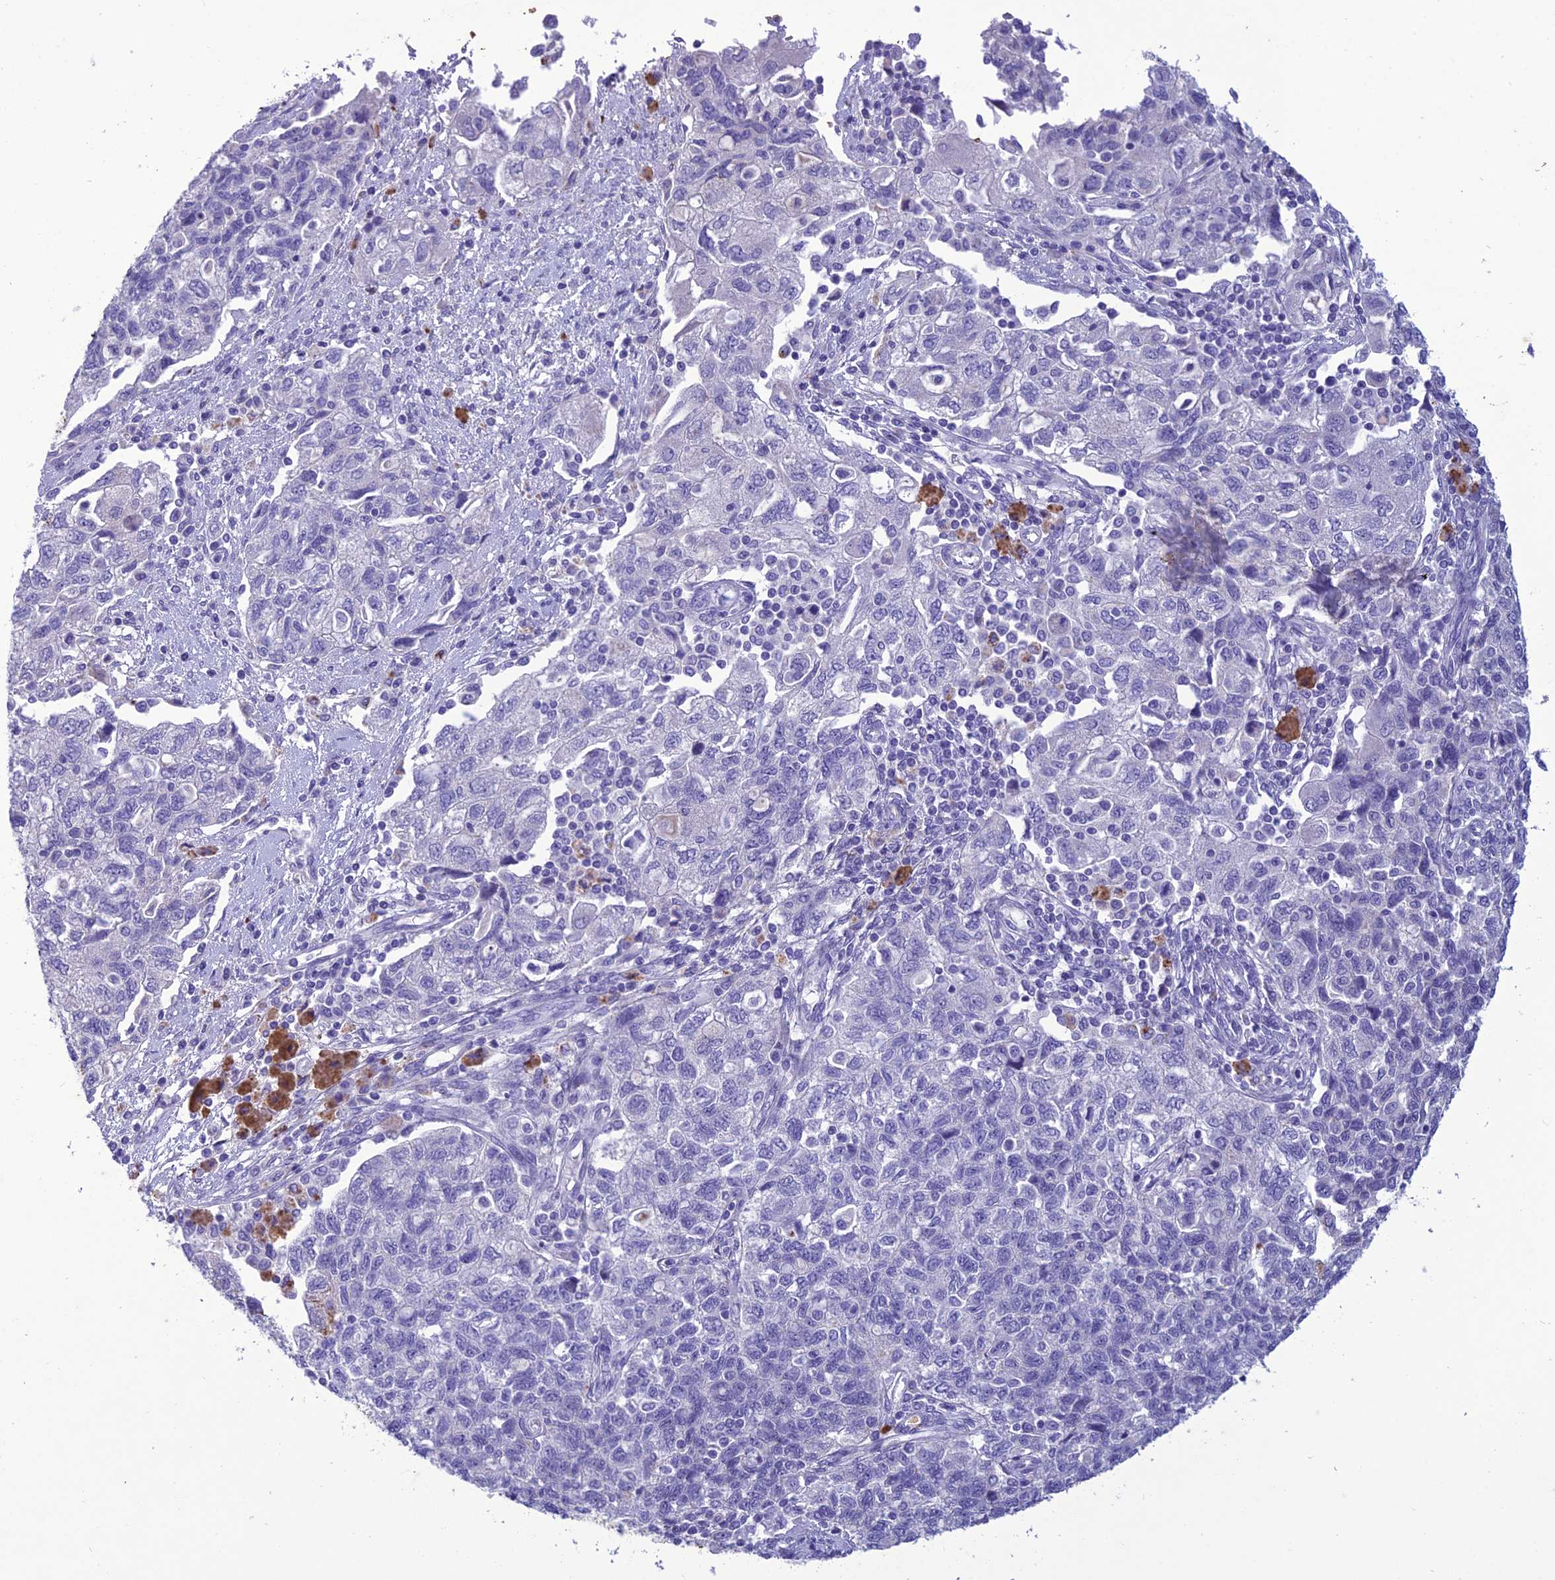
{"staining": {"intensity": "negative", "quantity": "none", "location": "none"}, "tissue": "ovarian cancer", "cell_type": "Tumor cells", "image_type": "cancer", "snomed": [{"axis": "morphology", "description": "Carcinoma, NOS"}, {"axis": "morphology", "description": "Cystadenocarcinoma, serous, NOS"}, {"axis": "topography", "description": "Ovary"}], "caption": "Immunohistochemistry of ovarian cancer exhibits no expression in tumor cells.", "gene": "IFT172", "patient": {"sex": "female", "age": 69}}